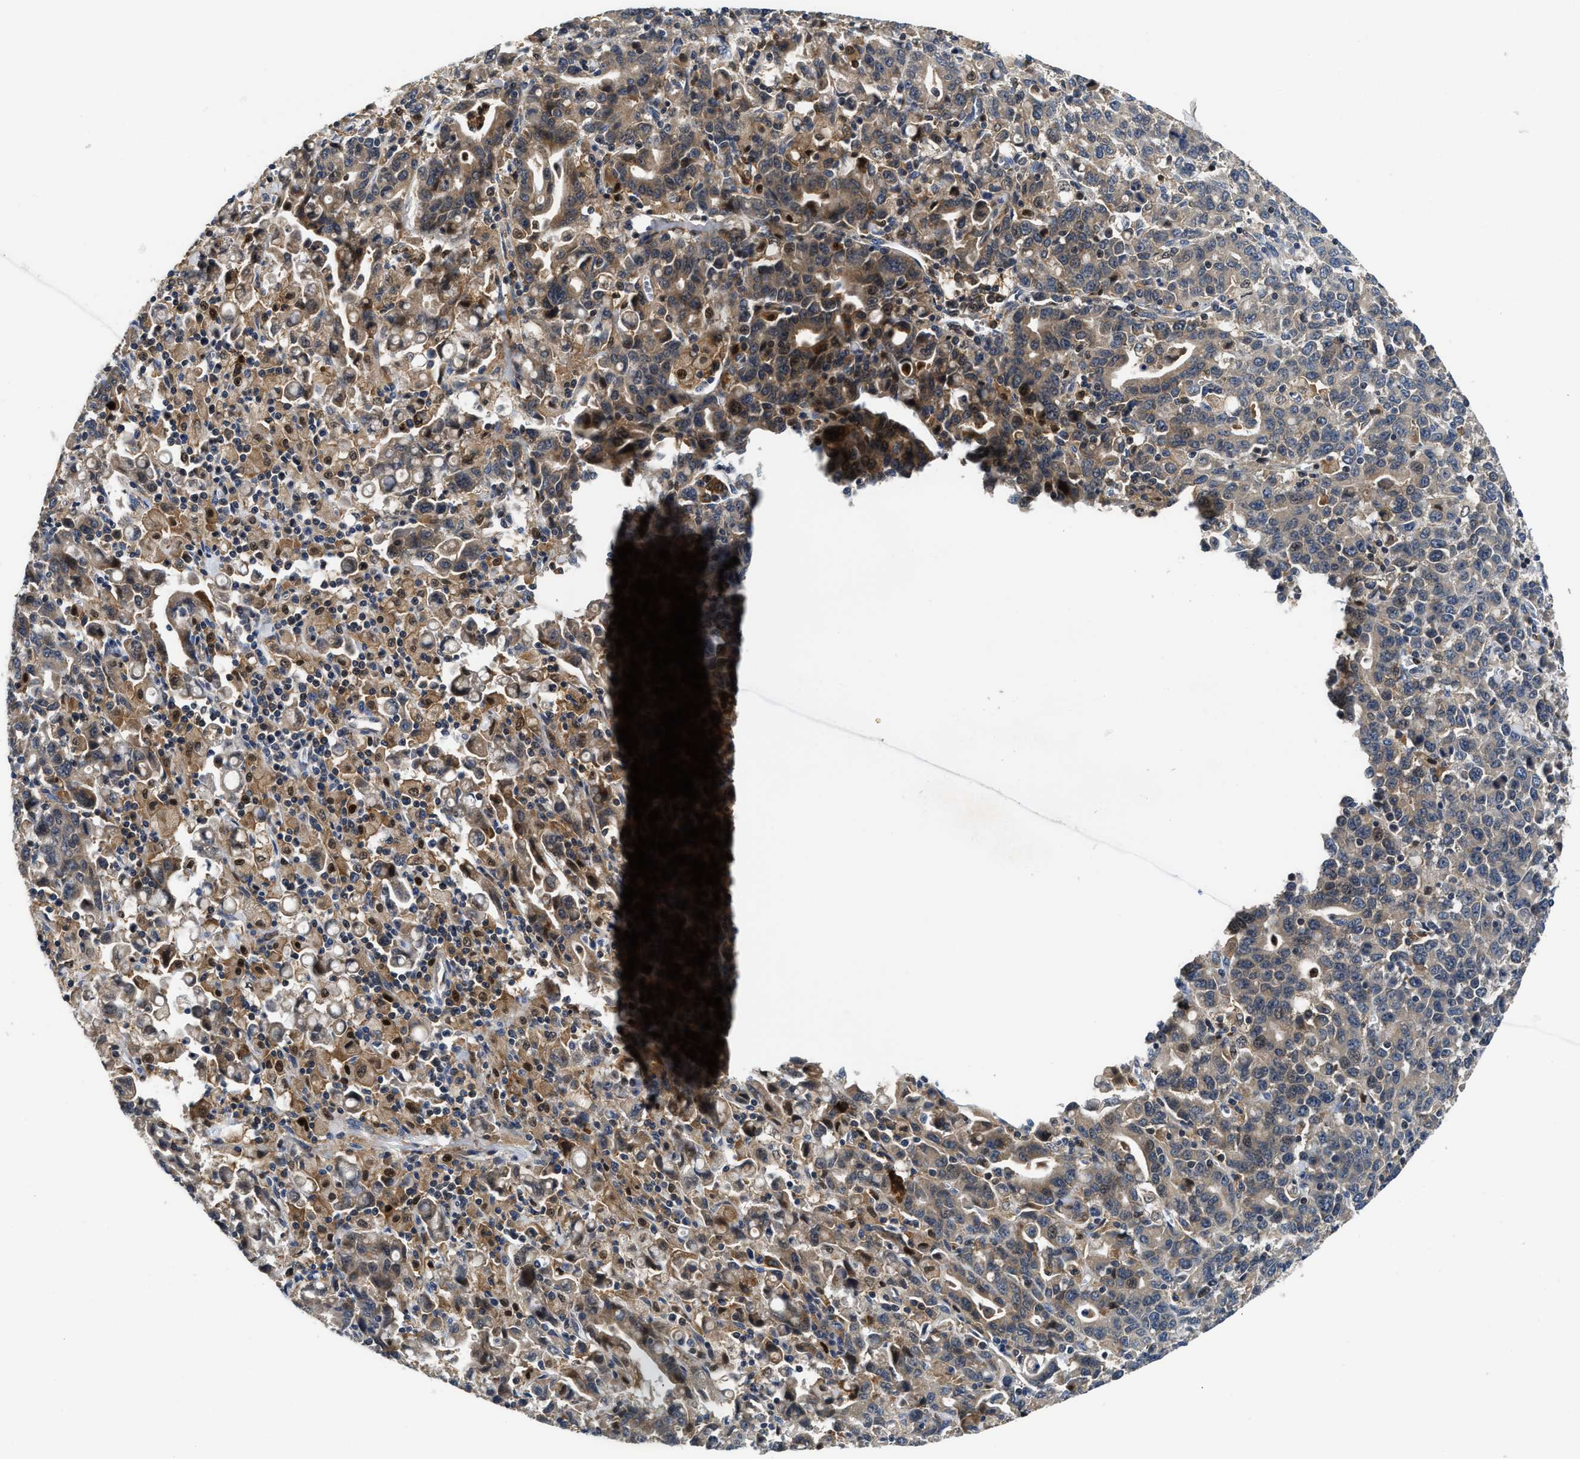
{"staining": {"intensity": "weak", "quantity": "<25%", "location": "cytoplasmic/membranous"}, "tissue": "stomach cancer", "cell_type": "Tumor cells", "image_type": "cancer", "snomed": [{"axis": "morphology", "description": "Adenocarcinoma, NOS"}, {"axis": "topography", "description": "Stomach, upper"}], "caption": "A micrograph of adenocarcinoma (stomach) stained for a protein demonstrates no brown staining in tumor cells.", "gene": "OSTF1", "patient": {"sex": "male", "age": 69}}